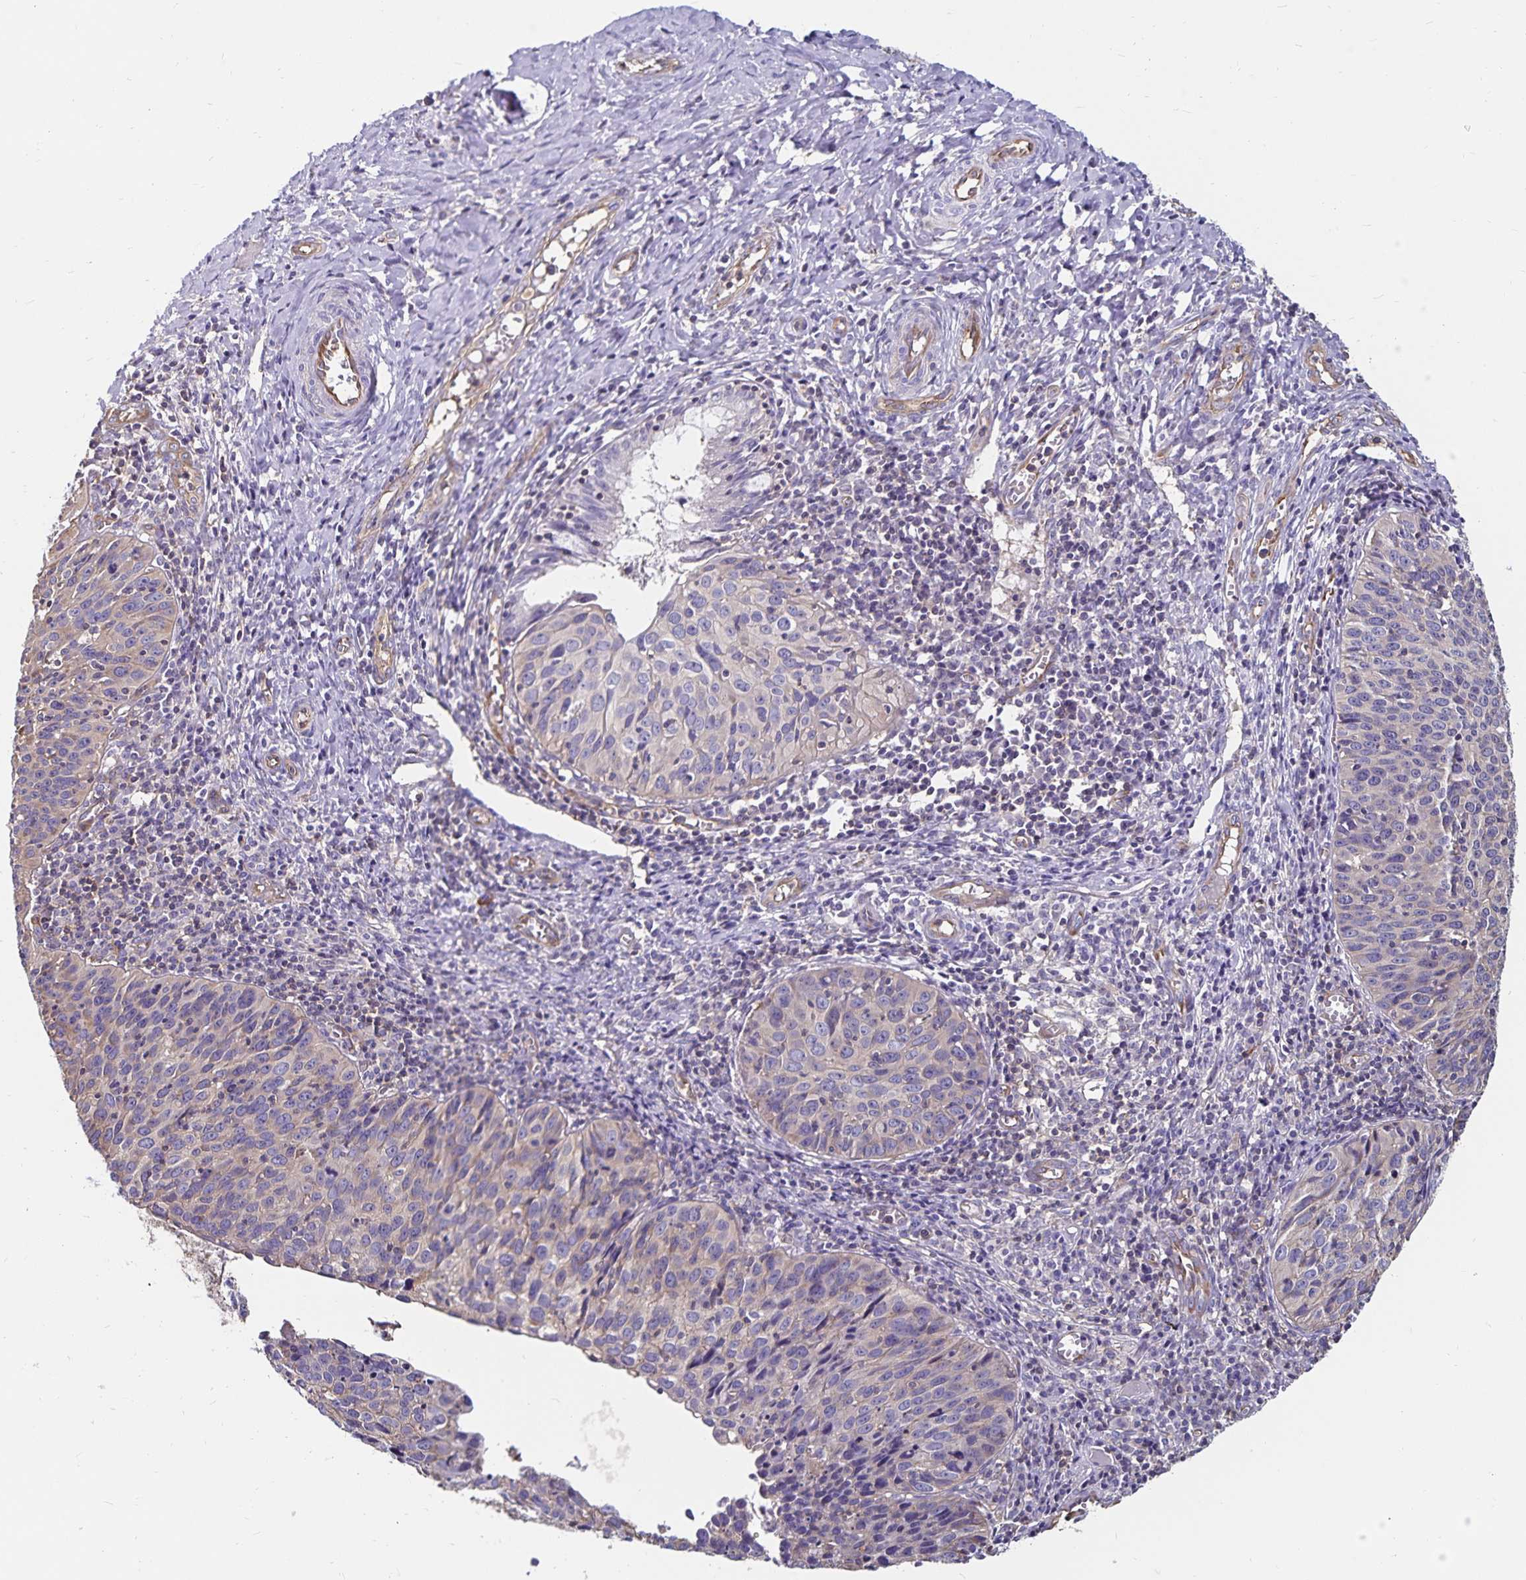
{"staining": {"intensity": "negative", "quantity": "none", "location": "none"}, "tissue": "cervical cancer", "cell_type": "Tumor cells", "image_type": "cancer", "snomed": [{"axis": "morphology", "description": "Squamous cell carcinoma, NOS"}, {"axis": "topography", "description": "Cervix"}], "caption": "Image shows no protein staining in tumor cells of cervical cancer tissue.", "gene": "RPRML", "patient": {"sex": "female", "age": 31}}